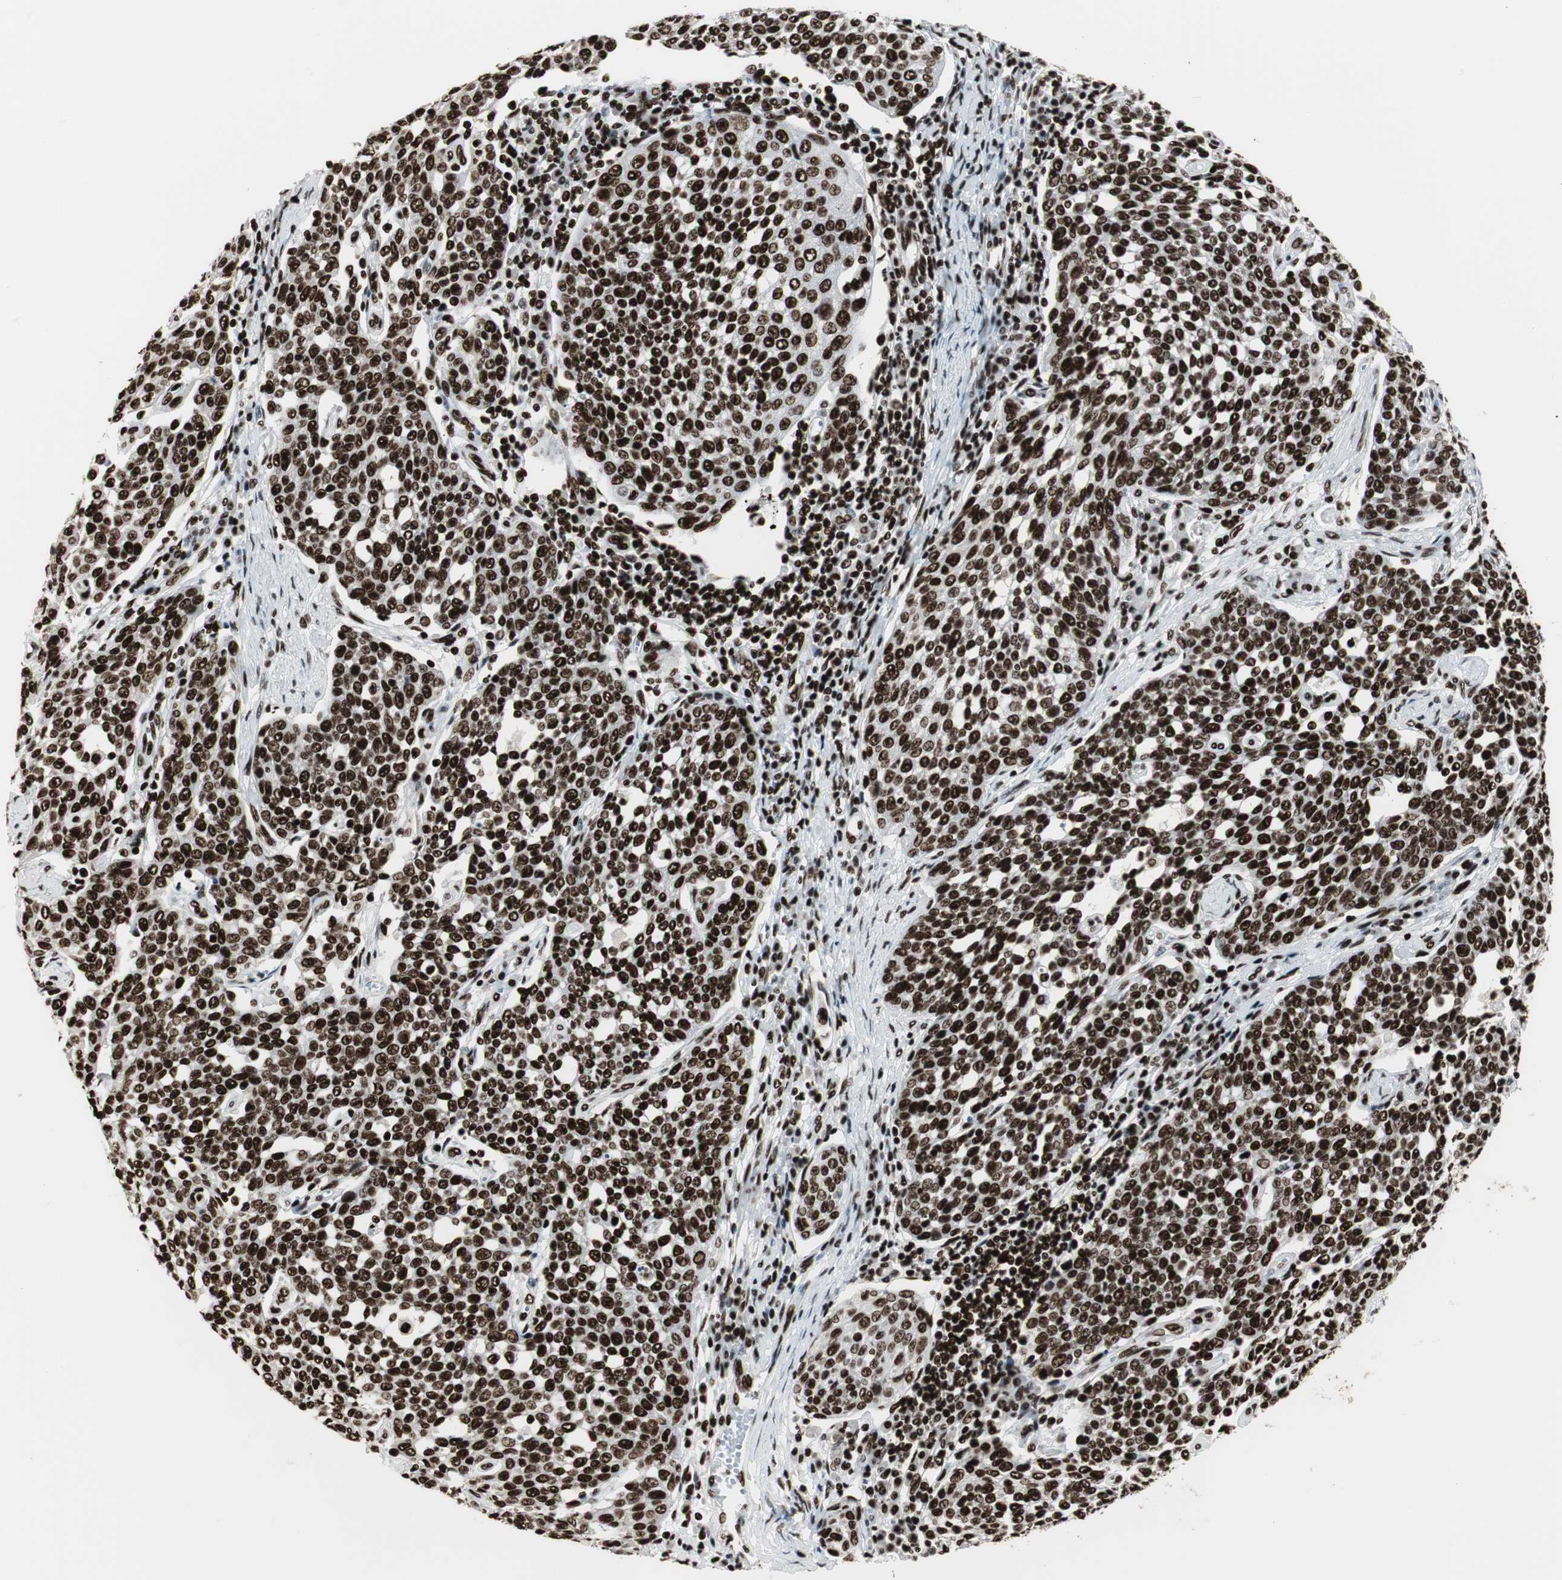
{"staining": {"intensity": "strong", "quantity": ">75%", "location": "nuclear"}, "tissue": "cervical cancer", "cell_type": "Tumor cells", "image_type": "cancer", "snomed": [{"axis": "morphology", "description": "Squamous cell carcinoma, NOS"}, {"axis": "topography", "description": "Cervix"}], "caption": "An image of cervical squamous cell carcinoma stained for a protein demonstrates strong nuclear brown staining in tumor cells.", "gene": "MTA2", "patient": {"sex": "female", "age": 34}}